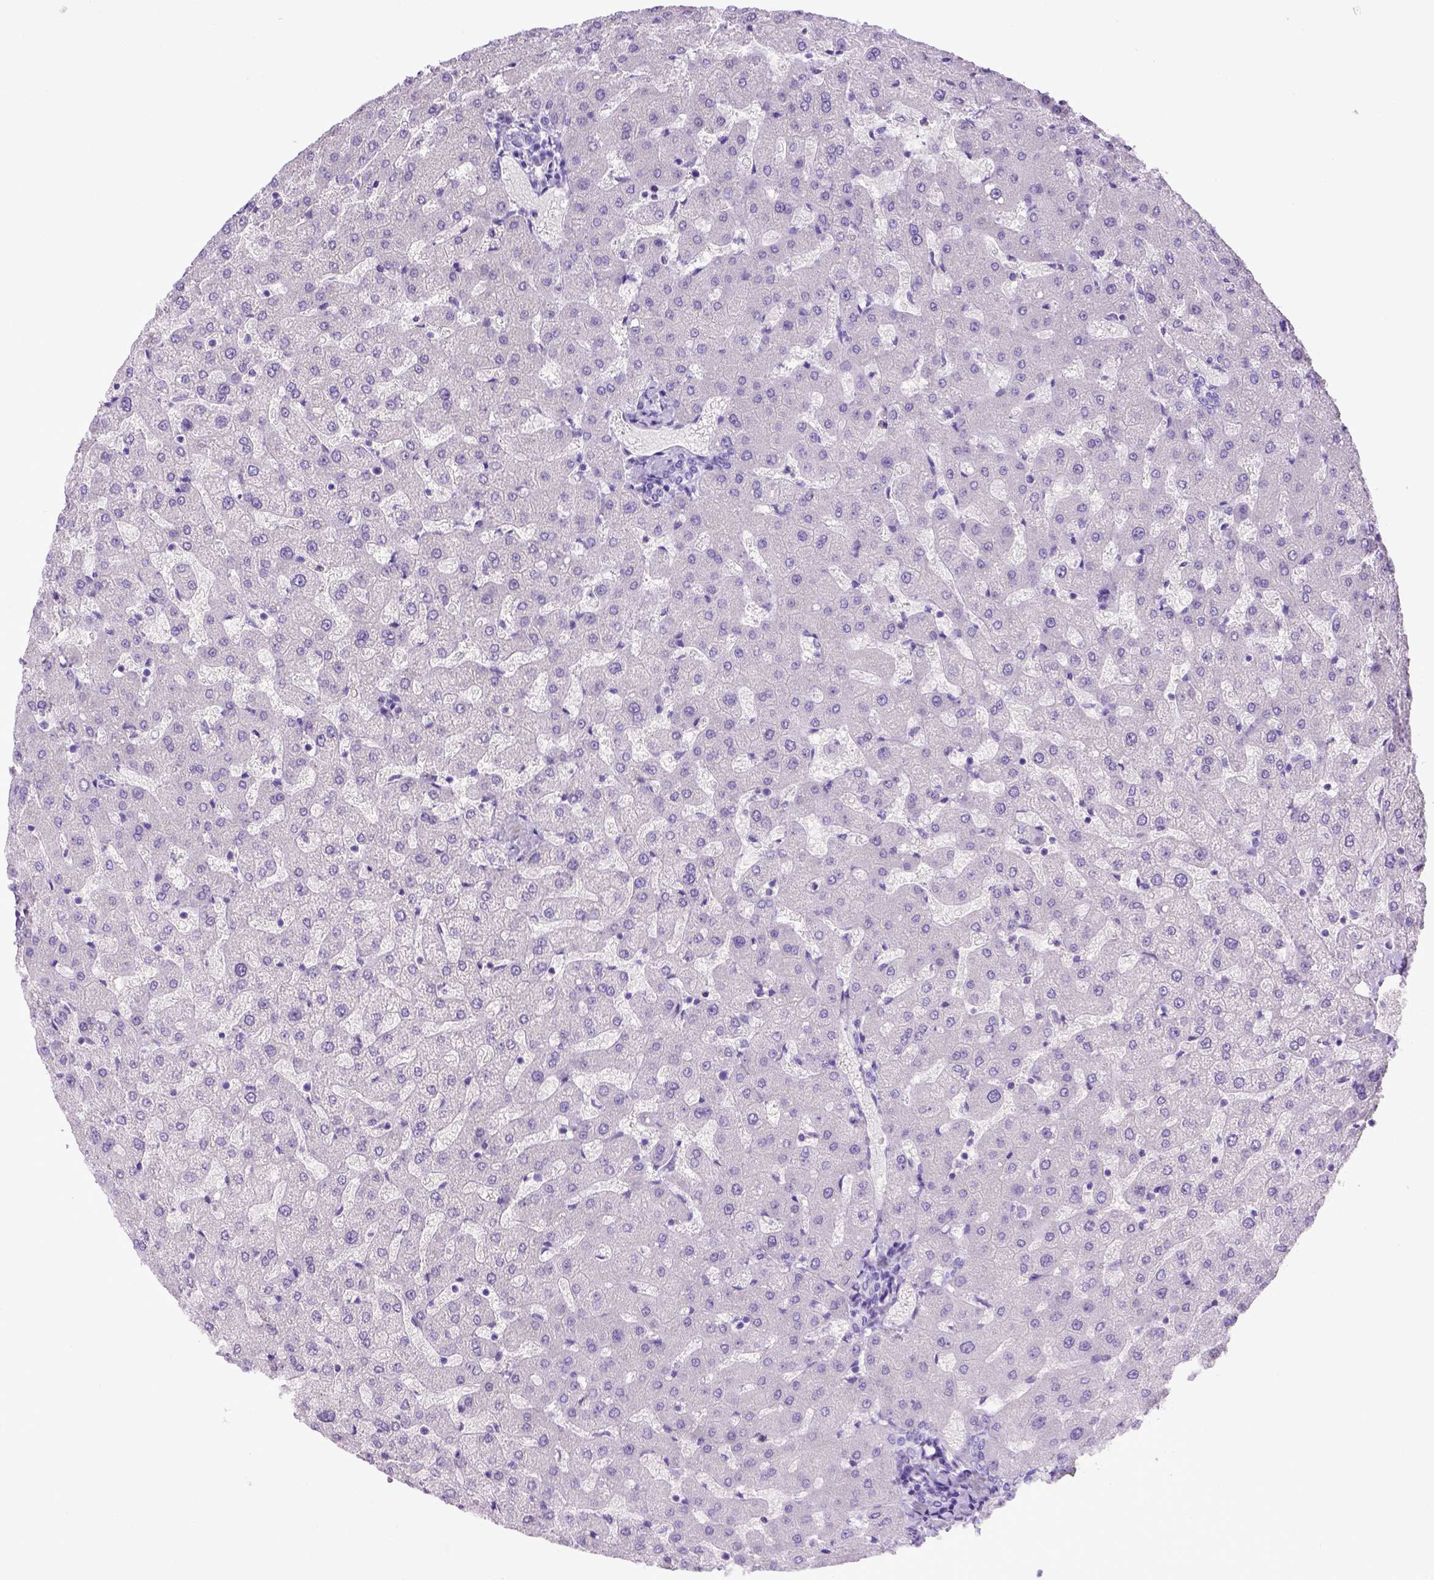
{"staining": {"intensity": "negative", "quantity": "none", "location": "none"}, "tissue": "liver", "cell_type": "Cholangiocytes", "image_type": "normal", "snomed": [{"axis": "morphology", "description": "Normal tissue, NOS"}, {"axis": "topography", "description": "Liver"}], "caption": "The immunohistochemistry (IHC) image has no significant expression in cholangiocytes of liver.", "gene": "ITIH4", "patient": {"sex": "female", "age": 50}}